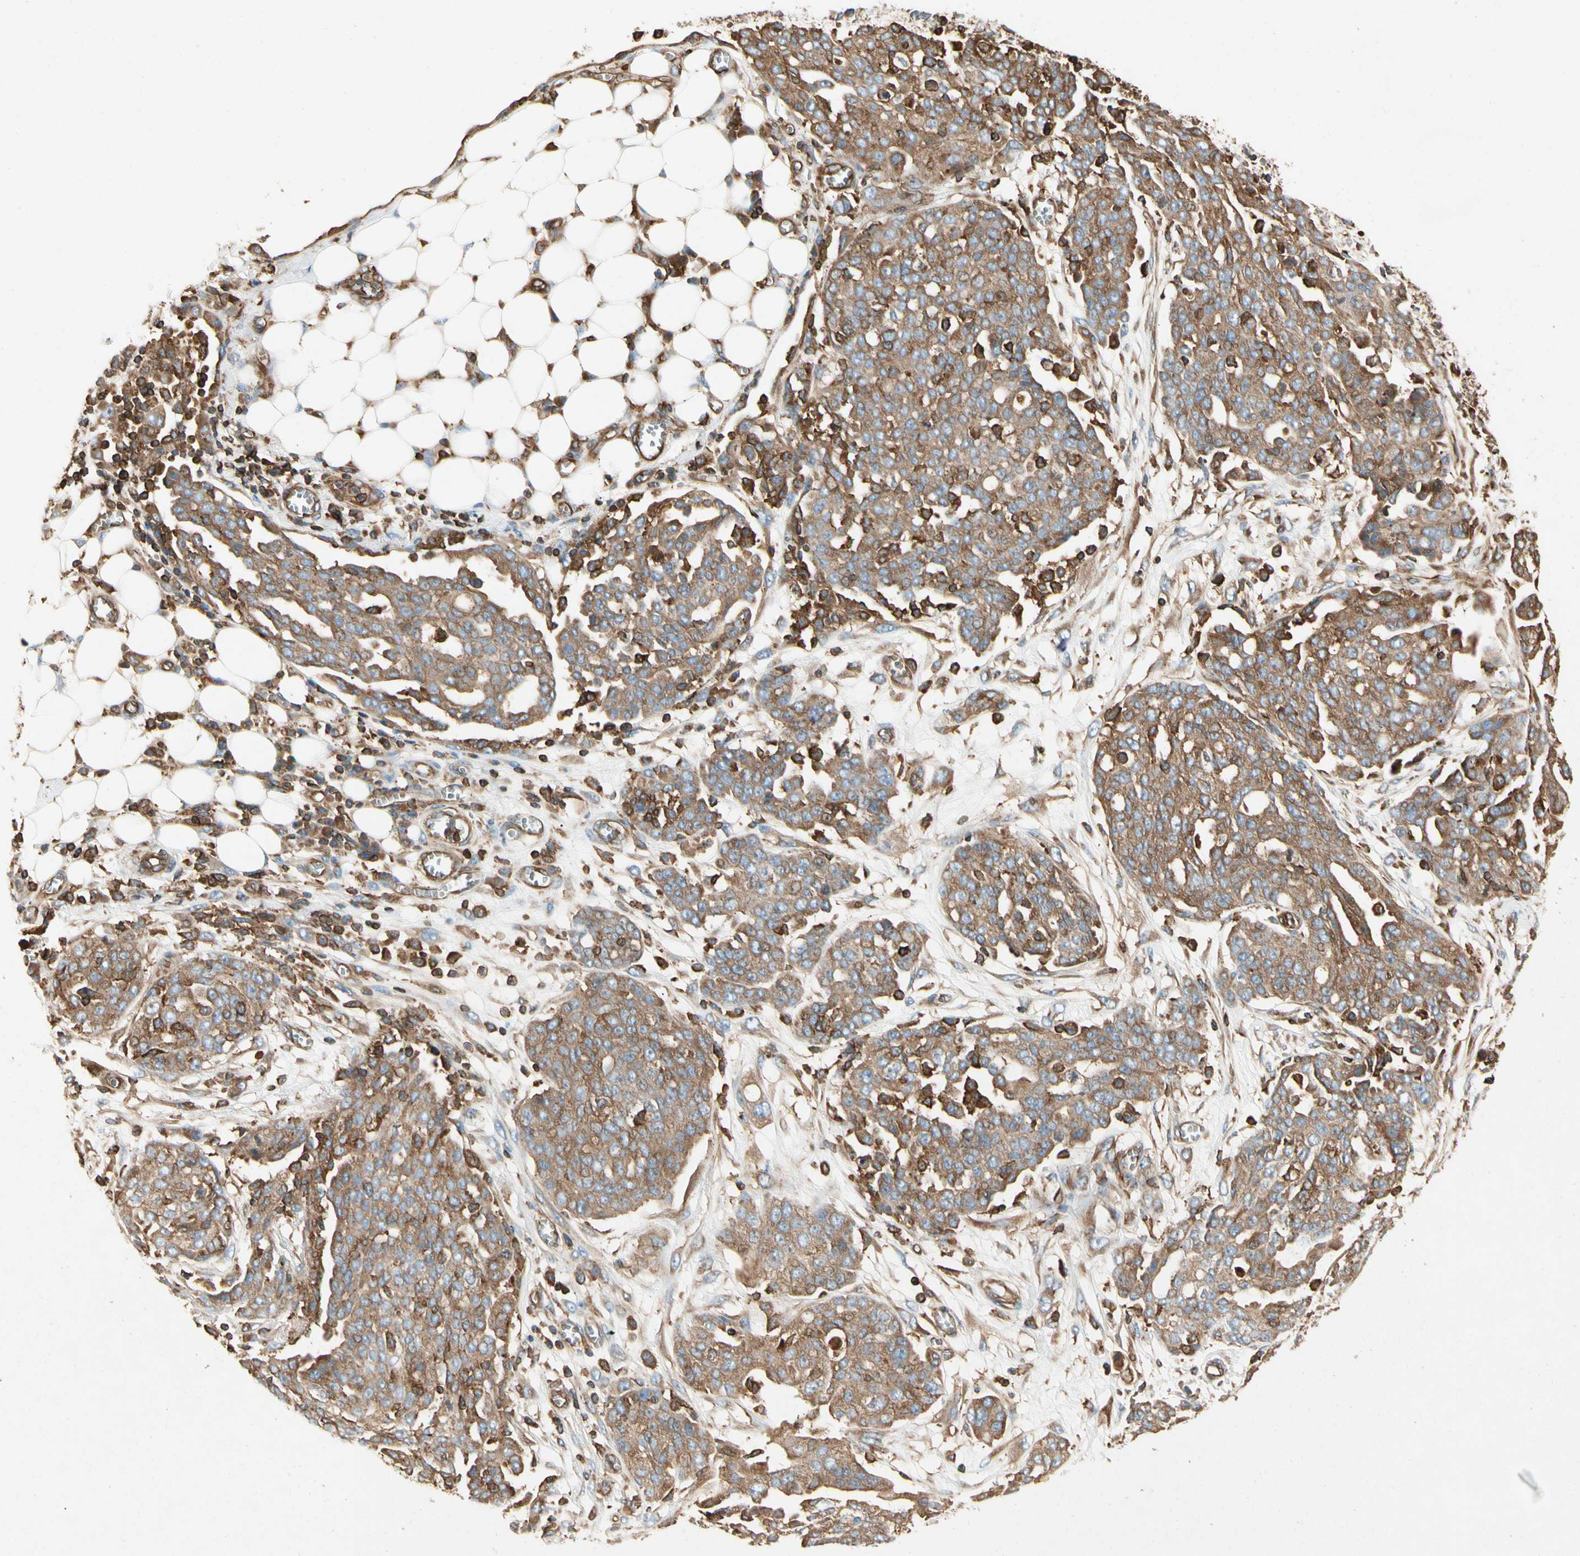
{"staining": {"intensity": "moderate", "quantity": ">75%", "location": "cytoplasmic/membranous"}, "tissue": "ovarian cancer", "cell_type": "Tumor cells", "image_type": "cancer", "snomed": [{"axis": "morphology", "description": "Cystadenocarcinoma, serous, NOS"}, {"axis": "topography", "description": "Soft tissue"}, {"axis": "topography", "description": "Ovary"}], "caption": "A brown stain highlights moderate cytoplasmic/membranous positivity of a protein in human ovarian serous cystadenocarcinoma tumor cells.", "gene": "ARPC2", "patient": {"sex": "female", "age": 57}}